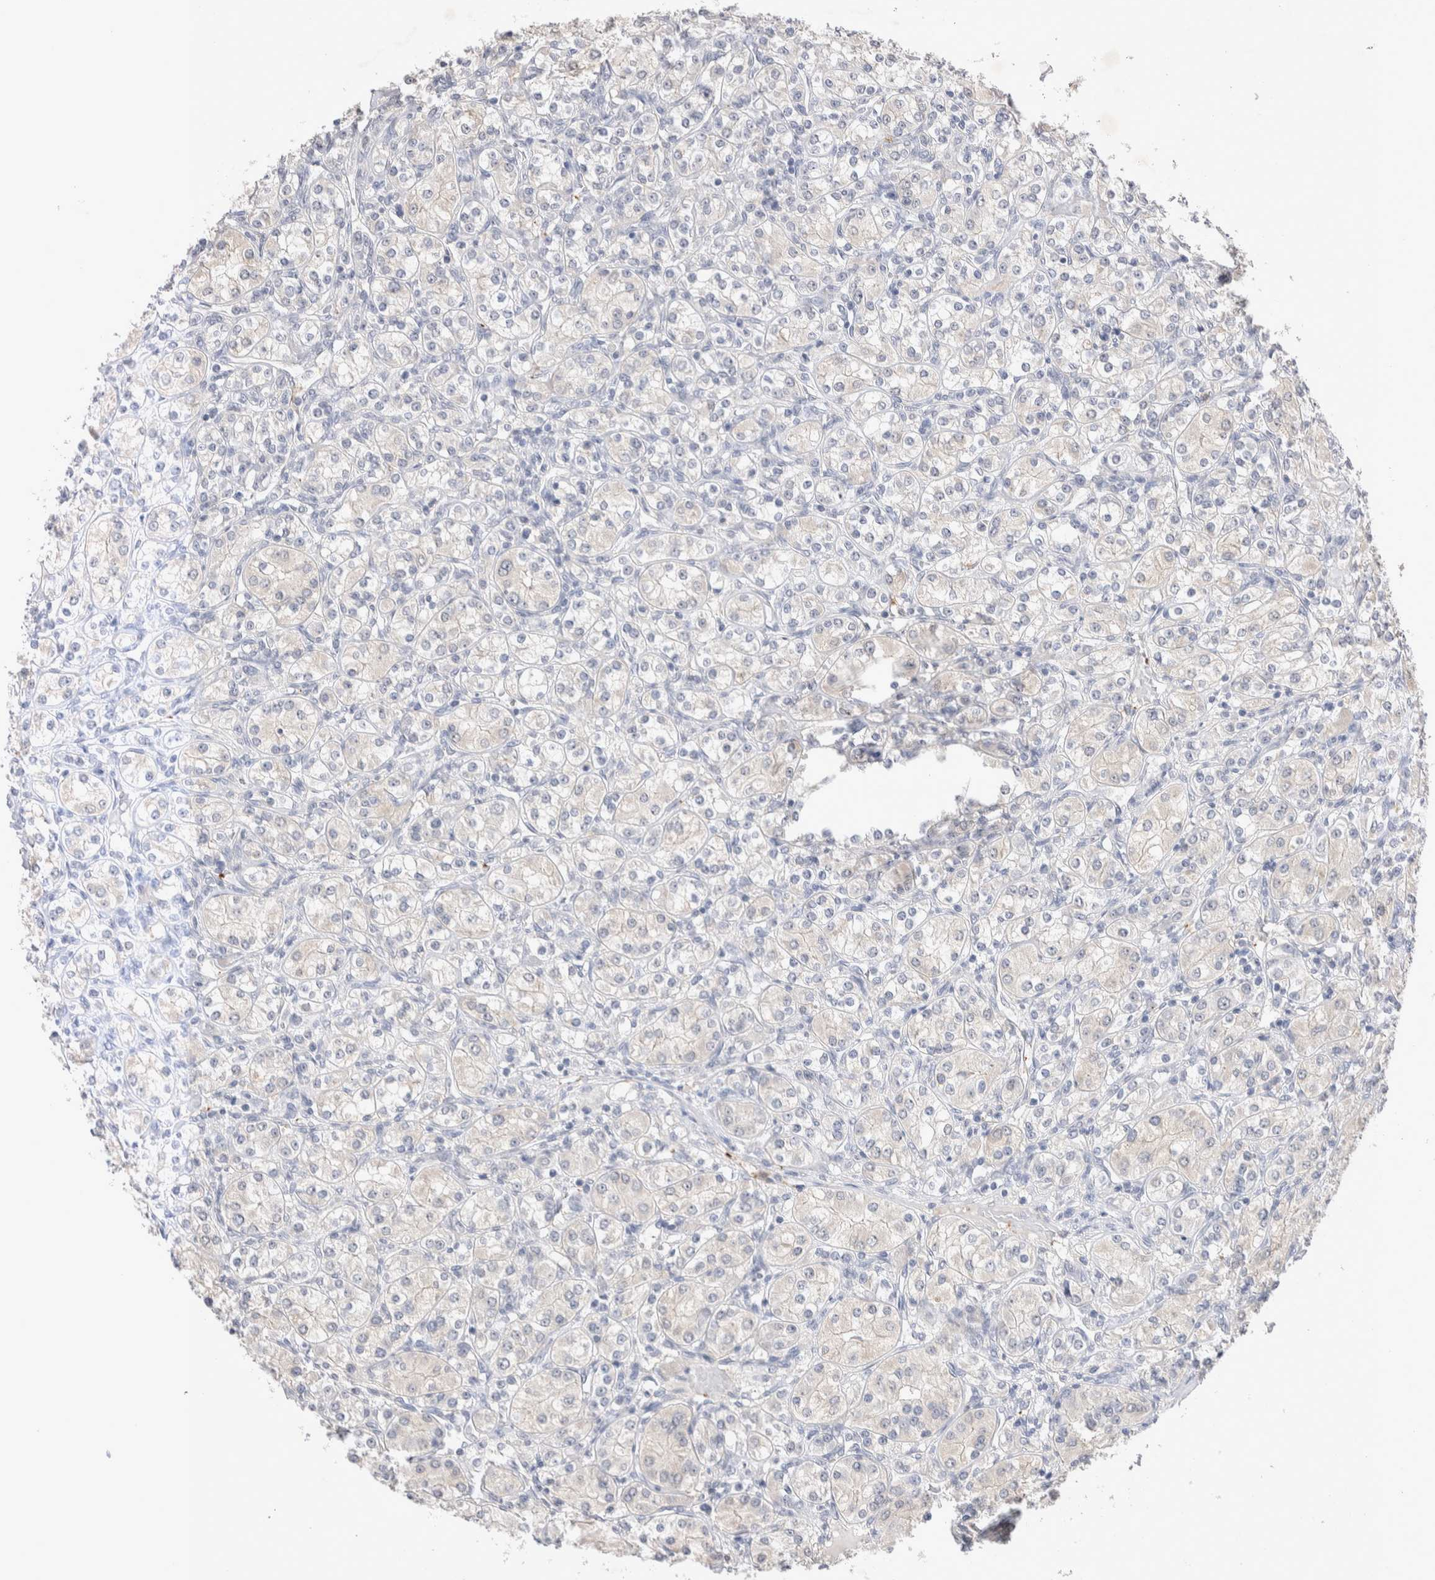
{"staining": {"intensity": "negative", "quantity": "none", "location": "none"}, "tissue": "renal cancer", "cell_type": "Tumor cells", "image_type": "cancer", "snomed": [{"axis": "morphology", "description": "Adenocarcinoma, NOS"}, {"axis": "topography", "description": "Kidney"}], "caption": "High magnification brightfield microscopy of renal adenocarcinoma stained with DAB (3,3'-diaminobenzidine) (brown) and counterstained with hematoxylin (blue): tumor cells show no significant positivity. (DAB (3,3'-diaminobenzidine) IHC with hematoxylin counter stain).", "gene": "FFAR2", "patient": {"sex": "male", "age": 77}}